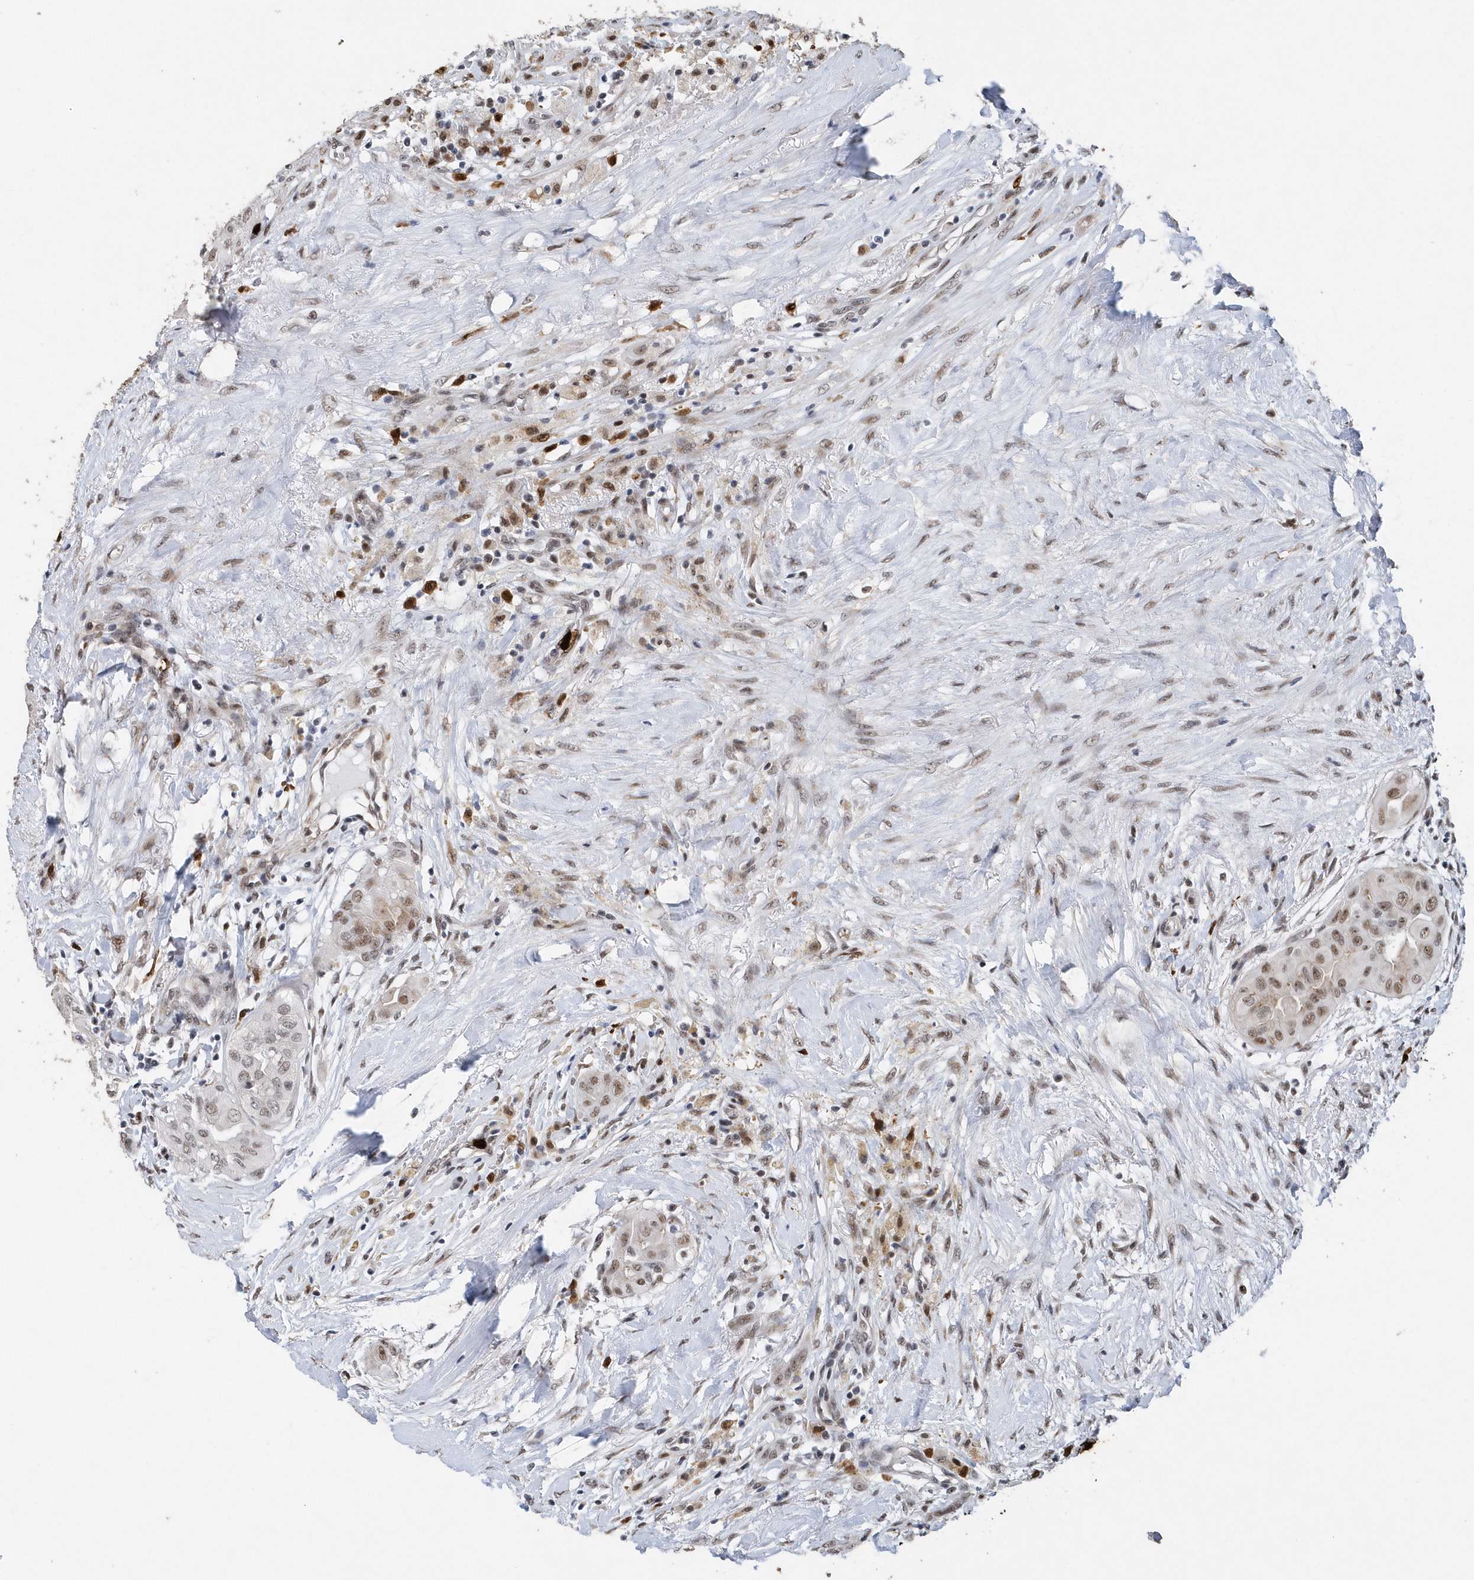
{"staining": {"intensity": "moderate", "quantity": "25%-75%", "location": "nuclear"}, "tissue": "thyroid cancer", "cell_type": "Tumor cells", "image_type": "cancer", "snomed": [{"axis": "morphology", "description": "Papillary adenocarcinoma, NOS"}, {"axis": "topography", "description": "Thyroid gland"}], "caption": "This micrograph shows immunohistochemistry (IHC) staining of human thyroid cancer (papillary adenocarcinoma), with medium moderate nuclear expression in approximately 25%-75% of tumor cells.", "gene": "RPP30", "patient": {"sex": "female", "age": 59}}